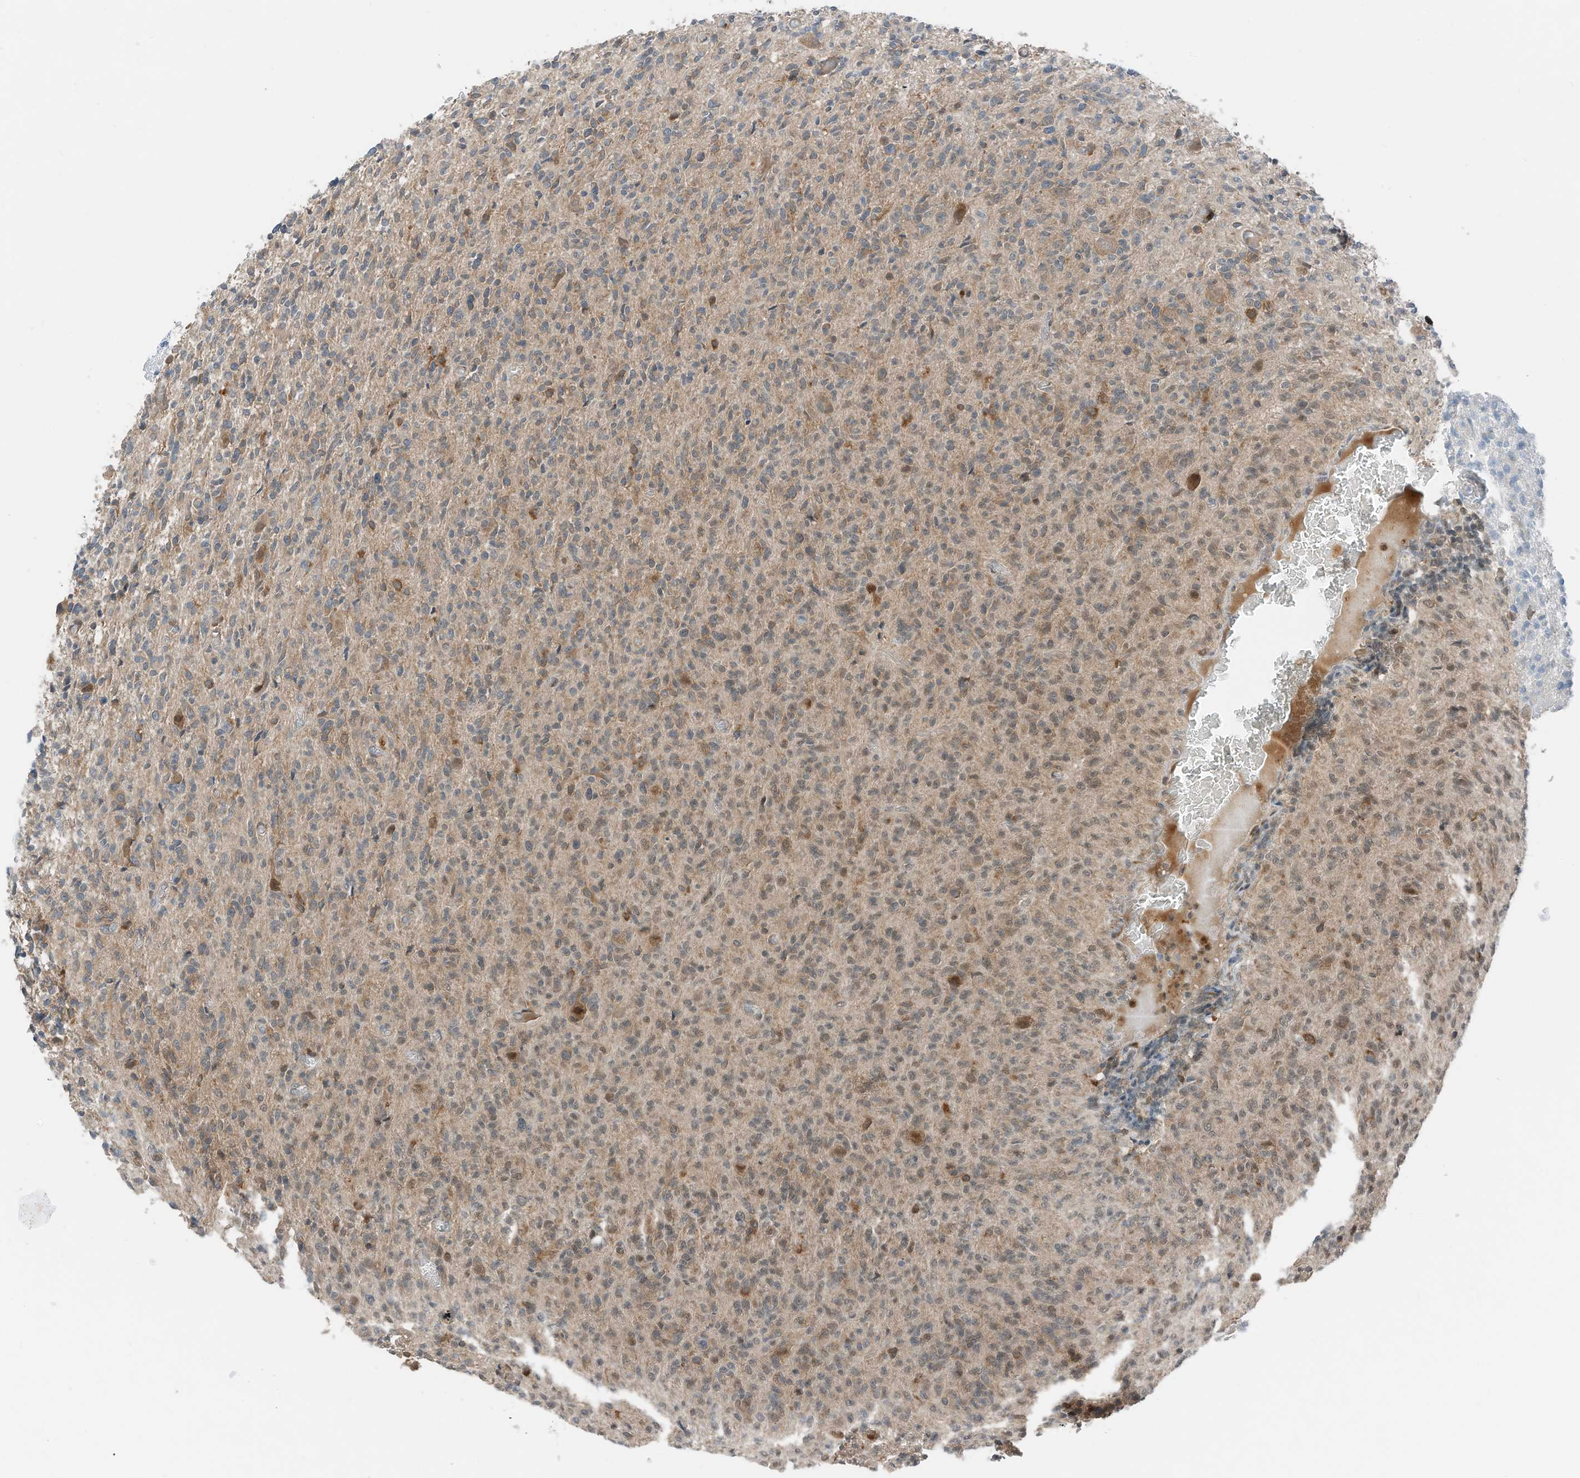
{"staining": {"intensity": "weak", "quantity": ">75%", "location": "cytoplasmic/membranous"}, "tissue": "glioma", "cell_type": "Tumor cells", "image_type": "cancer", "snomed": [{"axis": "morphology", "description": "Glioma, malignant, High grade"}, {"axis": "topography", "description": "Brain"}], "caption": "Tumor cells show low levels of weak cytoplasmic/membranous positivity in approximately >75% of cells in human glioma.", "gene": "RMND1", "patient": {"sex": "female", "age": 57}}